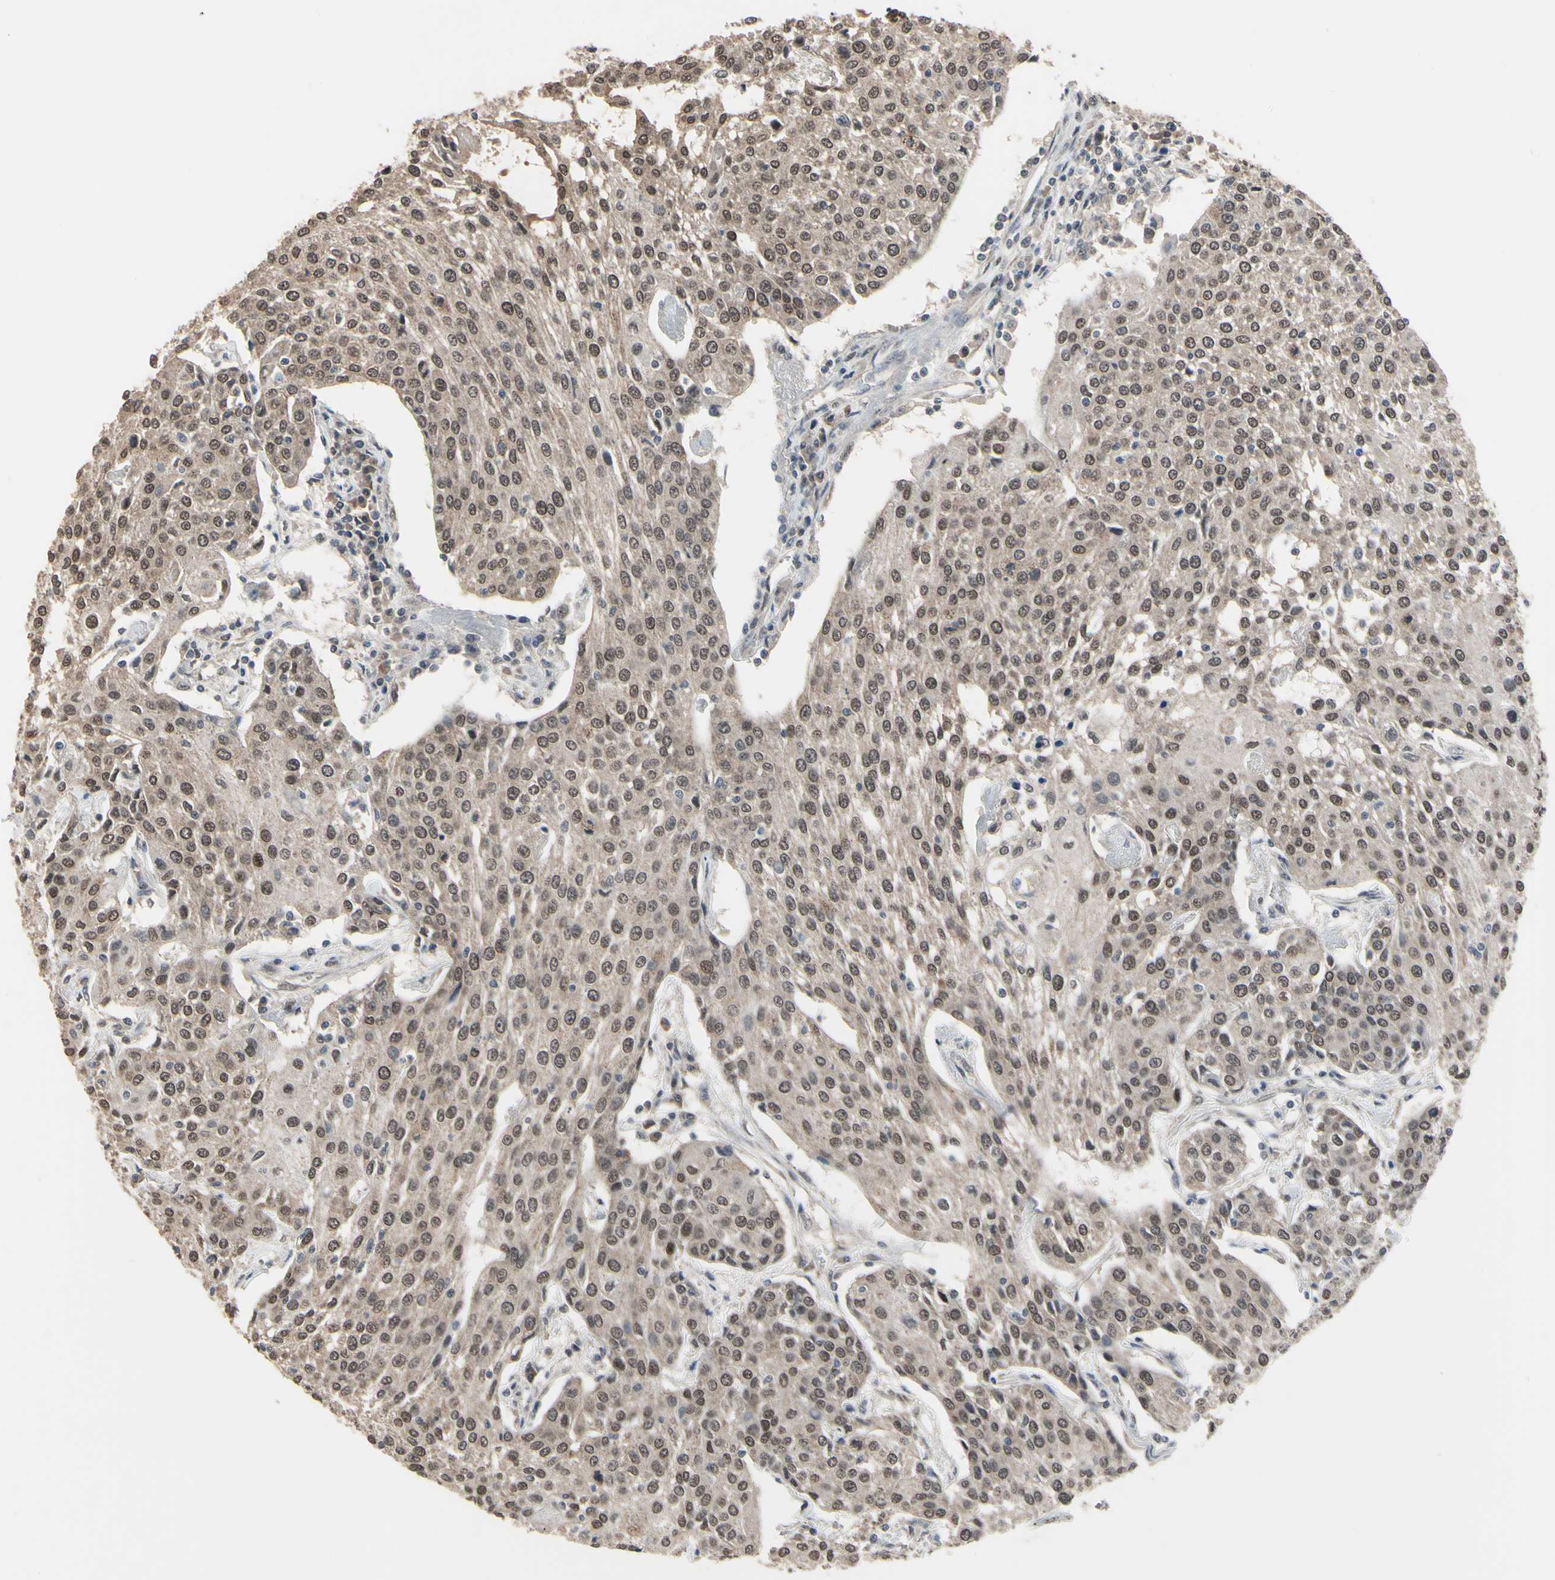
{"staining": {"intensity": "weak", "quantity": ">75%", "location": "cytoplasmic/membranous,nuclear"}, "tissue": "urothelial cancer", "cell_type": "Tumor cells", "image_type": "cancer", "snomed": [{"axis": "morphology", "description": "Urothelial carcinoma, High grade"}, {"axis": "topography", "description": "Urinary bladder"}], "caption": "This photomicrograph reveals immunohistochemistry staining of high-grade urothelial carcinoma, with low weak cytoplasmic/membranous and nuclear staining in about >75% of tumor cells.", "gene": "ZNF174", "patient": {"sex": "female", "age": 85}}